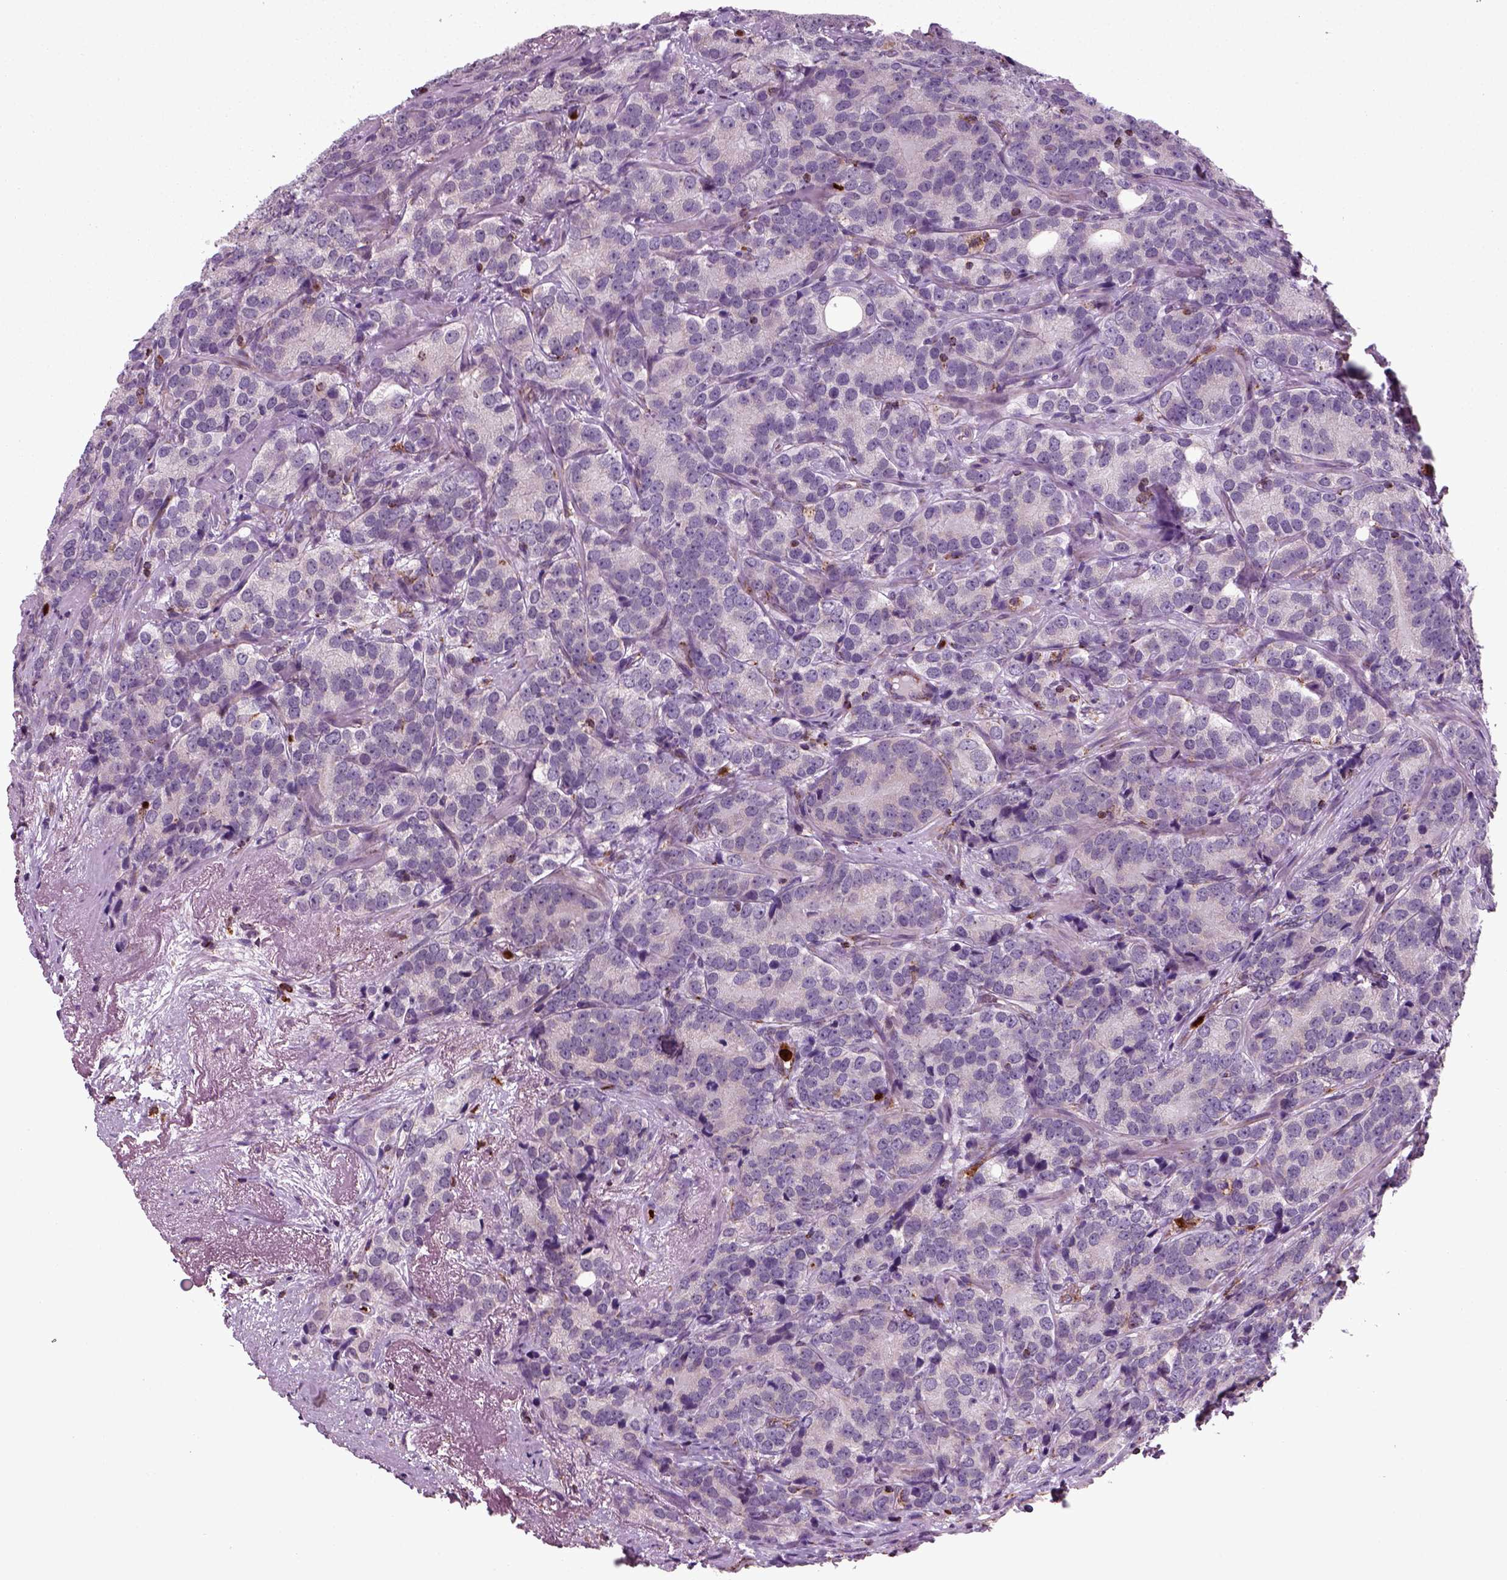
{"staining": {"intensity": "negative", "quantity": "none", "location": "none"}, "tissue": "prostate cancer", "cell_type": "Tumor cells", "image_type": "cancer", "snomed": [{"axis": "morphology", "description": "Adenocarcinoma, NOS"}, {"axis": "topography", "description": "Prostate"}], "caption": "Immunohistochemical staining of adenocarcinoma (prostate) reveals no significant staining in tumor cells.", "gene": "NUDT16L1", "patient": {"sex": "male", "age": 71}}